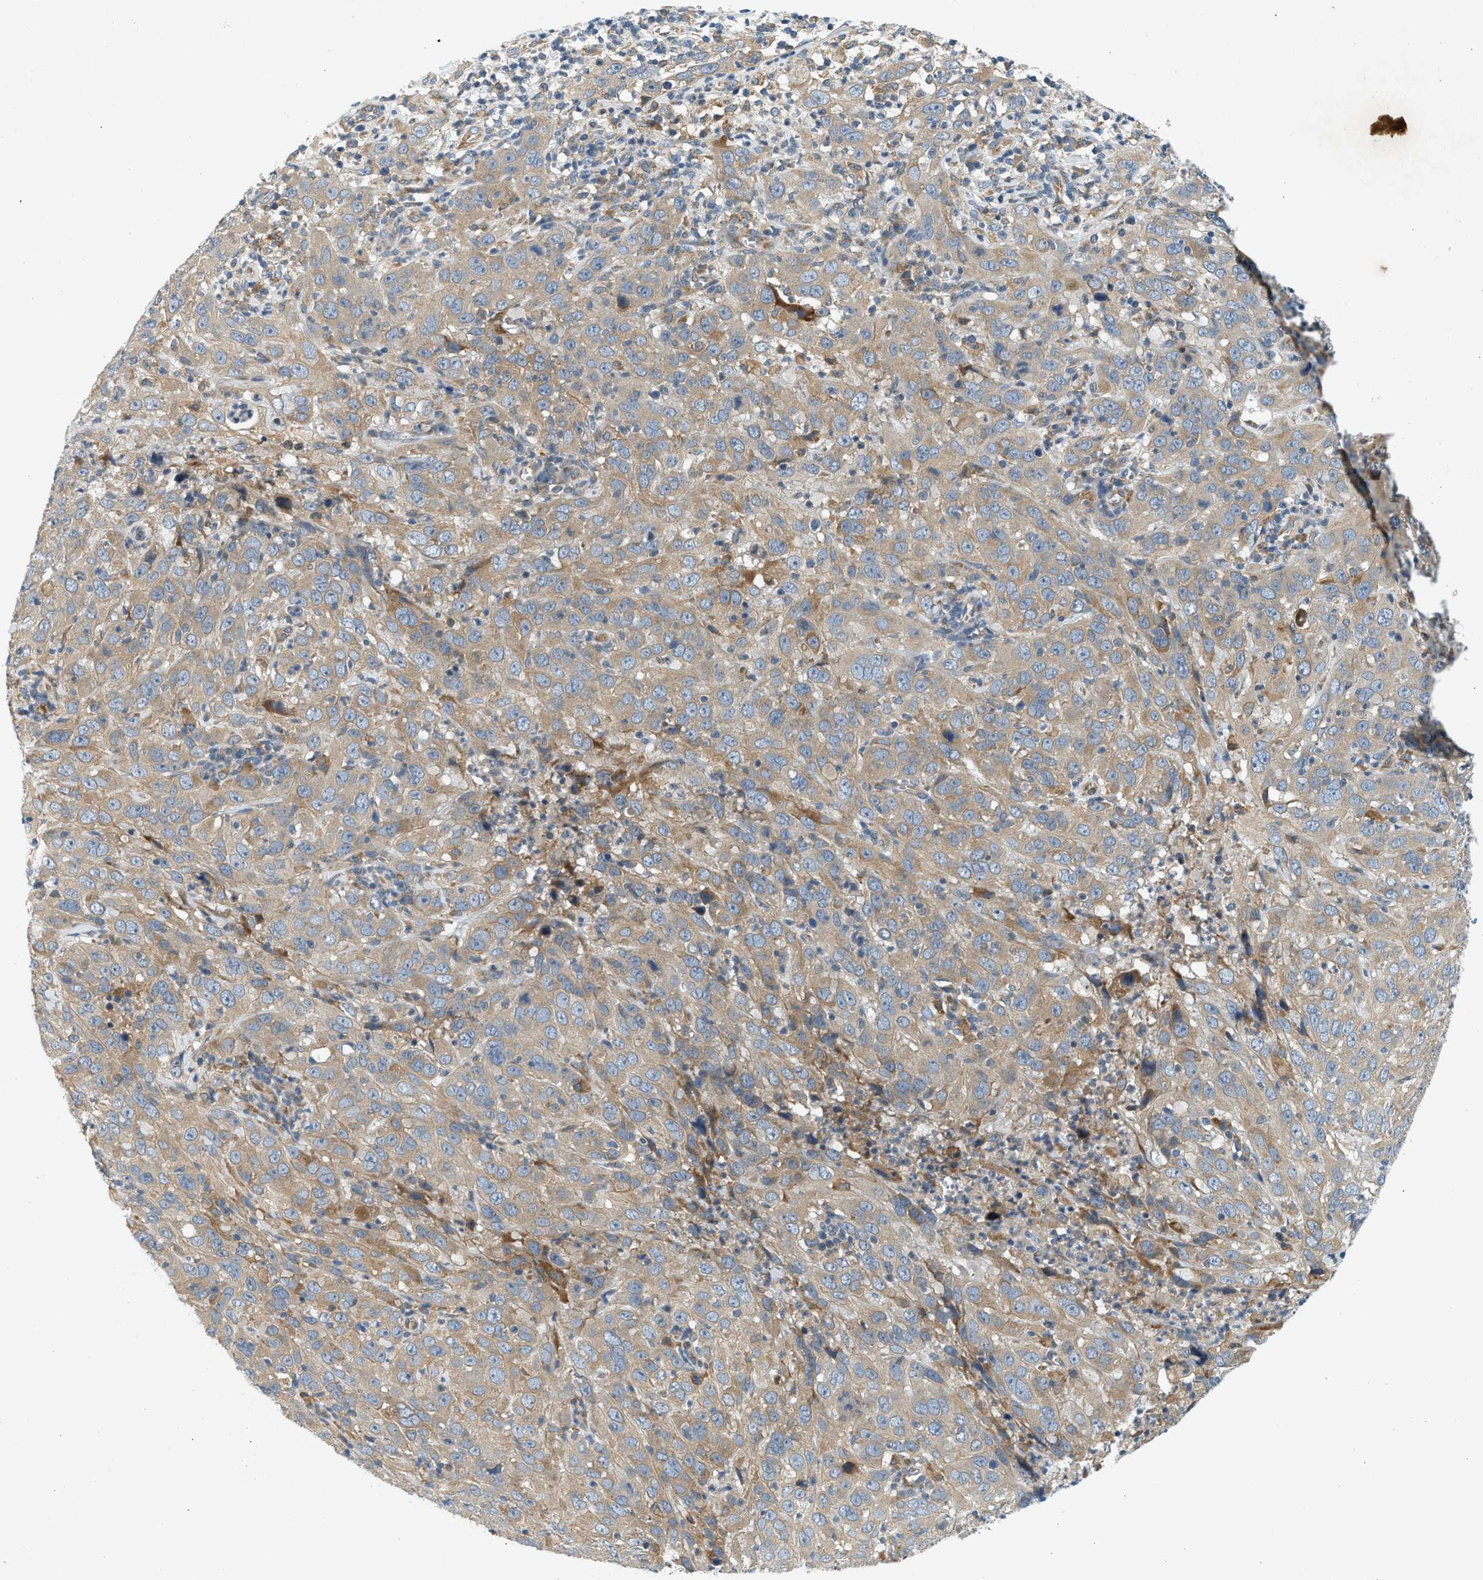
{"staining": {"intensity": "weak", "quantity": "25%-75%", "location": "cytoplasmic/membranous"}, "tissue": "cervical cancer", "cell_type": "Tumor cells", "image_type": "cancer", "snomed": [{"axis": "morphology", "description": "Squamous cell carcinoma, NOS"}, {"axis": "topography", "description": "Cervix"}], "caption": "Cervical cancer stained with immunohistochemistry demonstrates weak cytoplasmic/membranous positivity in about 25%-75% of tumor cells.", "gene": "KDELR2", "patient": {"sex": "female", "age": 32}}